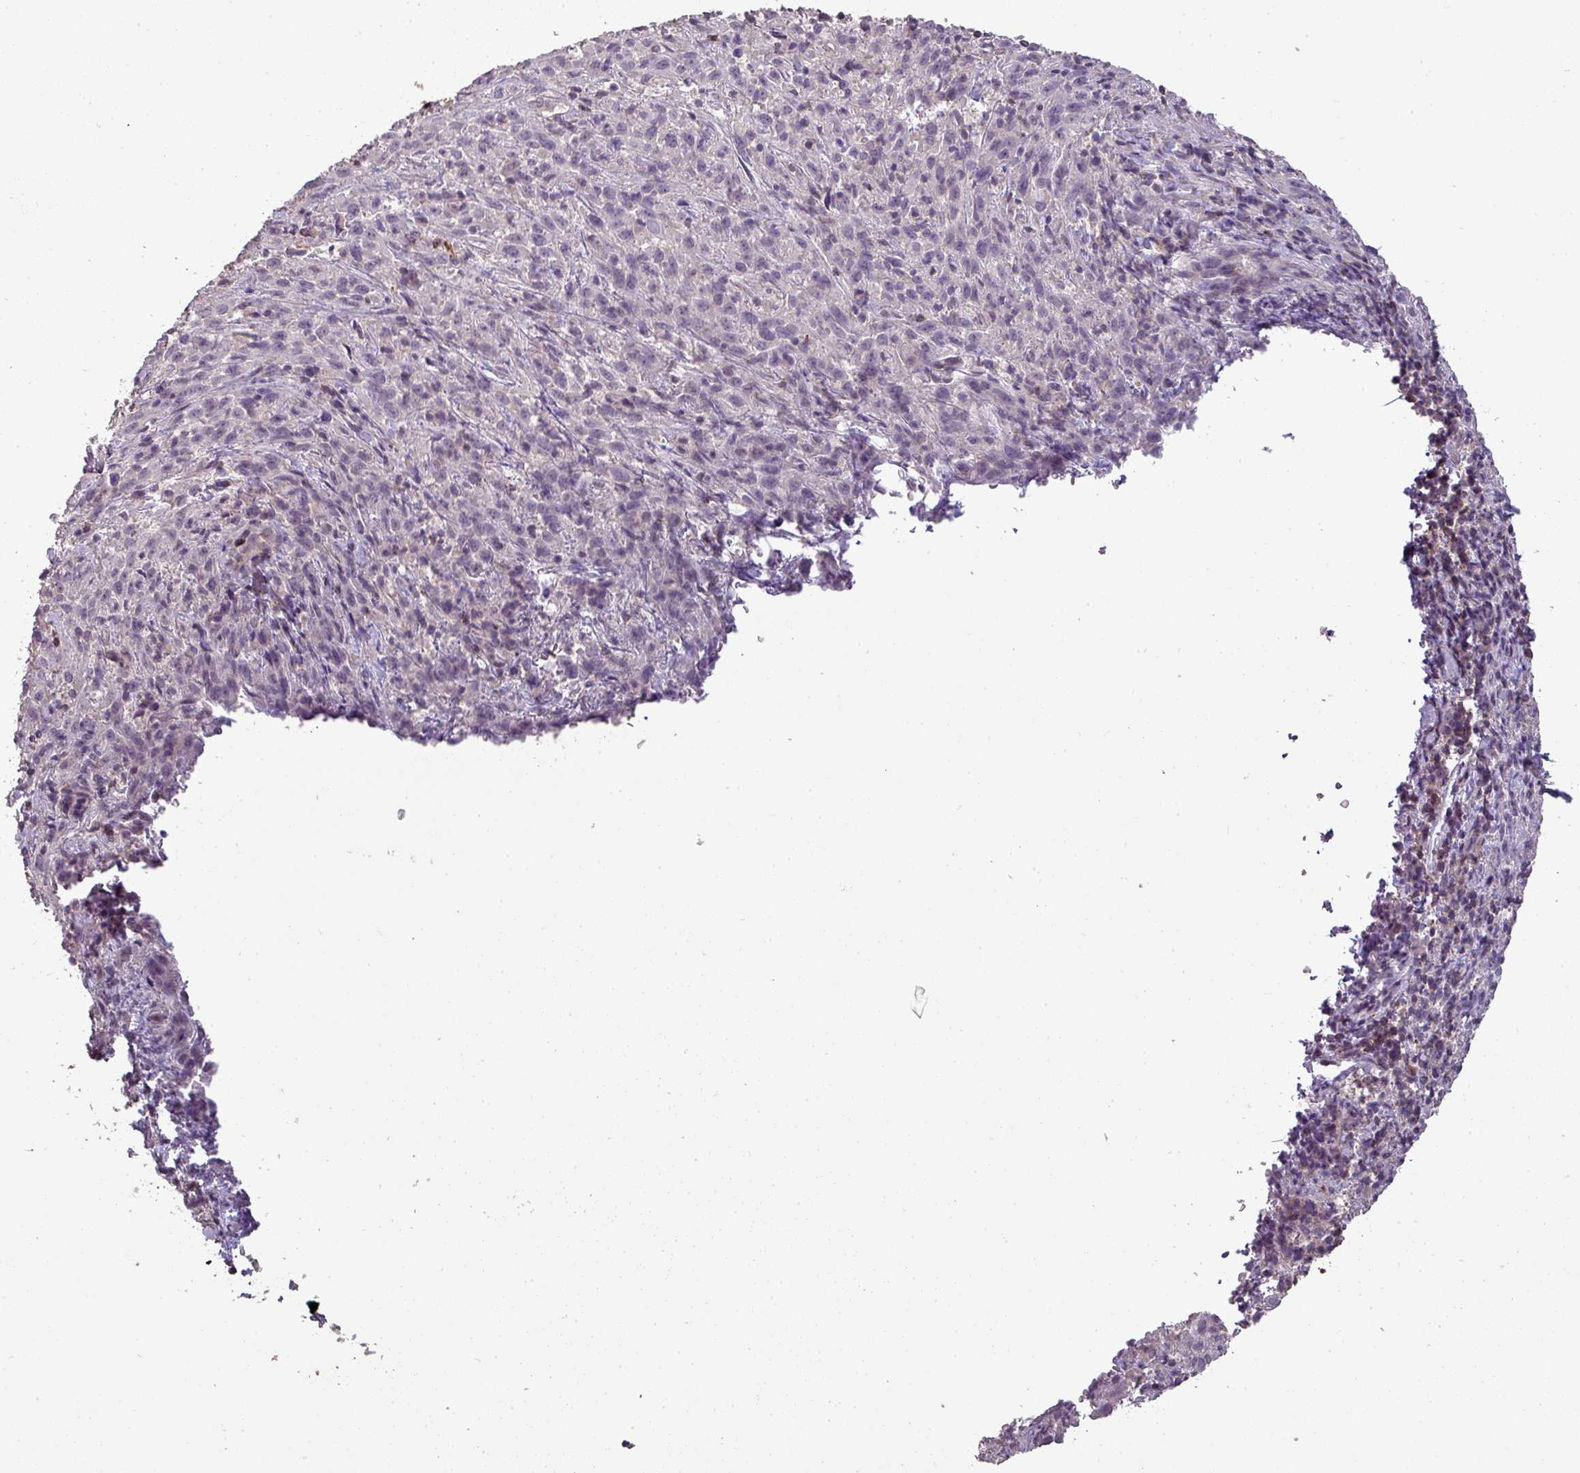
{"staining": {"intensity": "negative", "quantity": "none", "location": "none"}, "tissue": "cervical cancer", "cell_type": "Tumor cells", "image_type": "cancer", "snomed": [{"axis": "morphology", "description": "Squamous cell carcinoma, NOS"}, {"axis": "topography", "description": "Cervix"}], "caption": "The photomicrograph reveals no significant positivity in tumor cells of squamous cell carcinoma (cervical).", "gene": "LY9", "patient": {"sex": "female", "age": 57}}